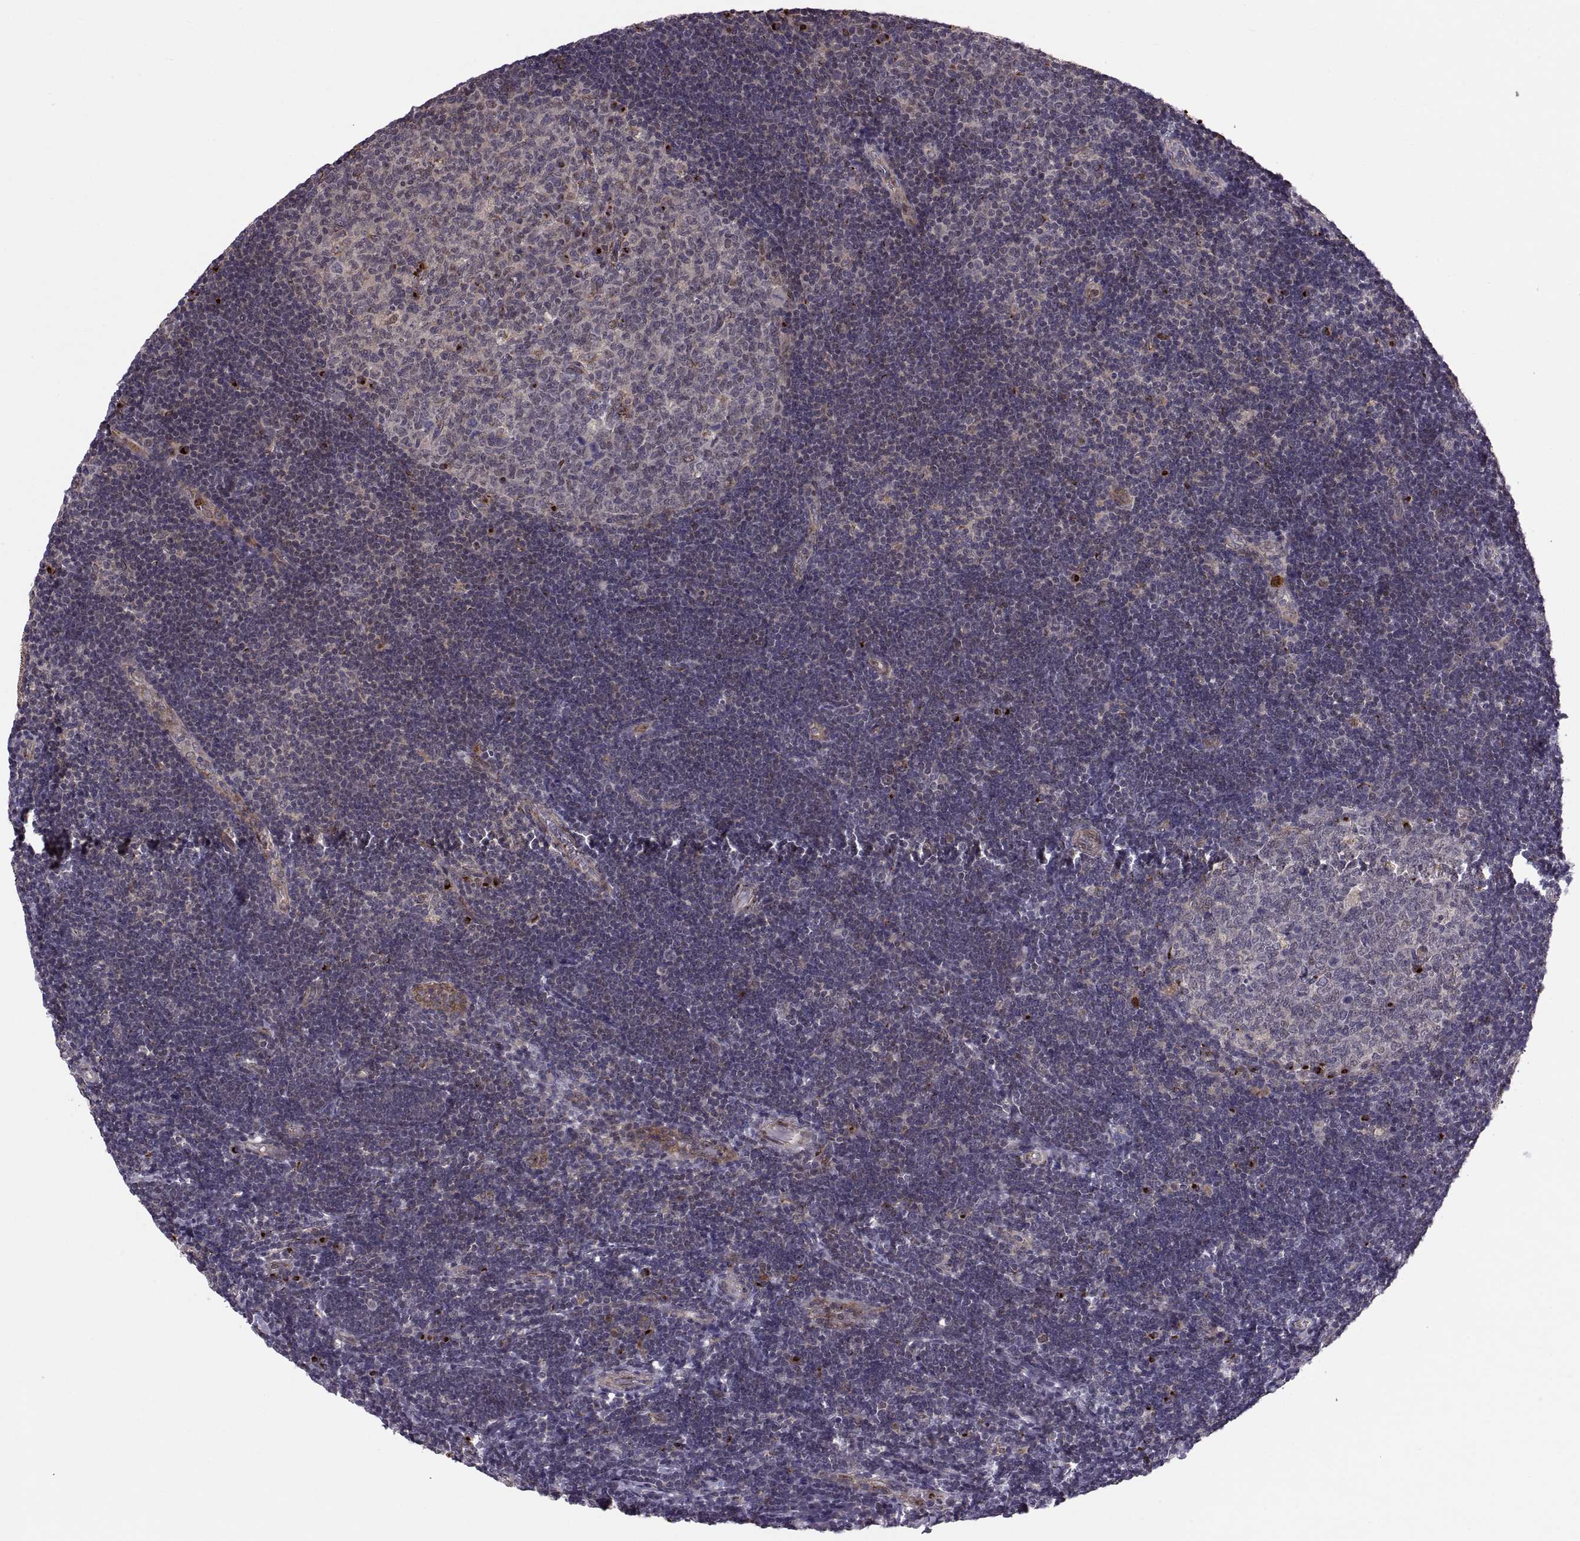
{"staining": {"intensity": "negative", "quantity": "none", "location": "none"}, "tissue": "tonsil", "cell_type": "Germinal center cells", "image_type": "normal", "snomed": [{"axis": "morphology", "description": "Normal tissue, NOS"}, {"axis": "topography", "description": "Tonsil"}], "caption": "DAB immunohistochemical staining of unremarkable human tonsil exhibits no significant staining in germinal center cells.", "gene": "TESC", "patient": {"sex": "female", "age": 13}}